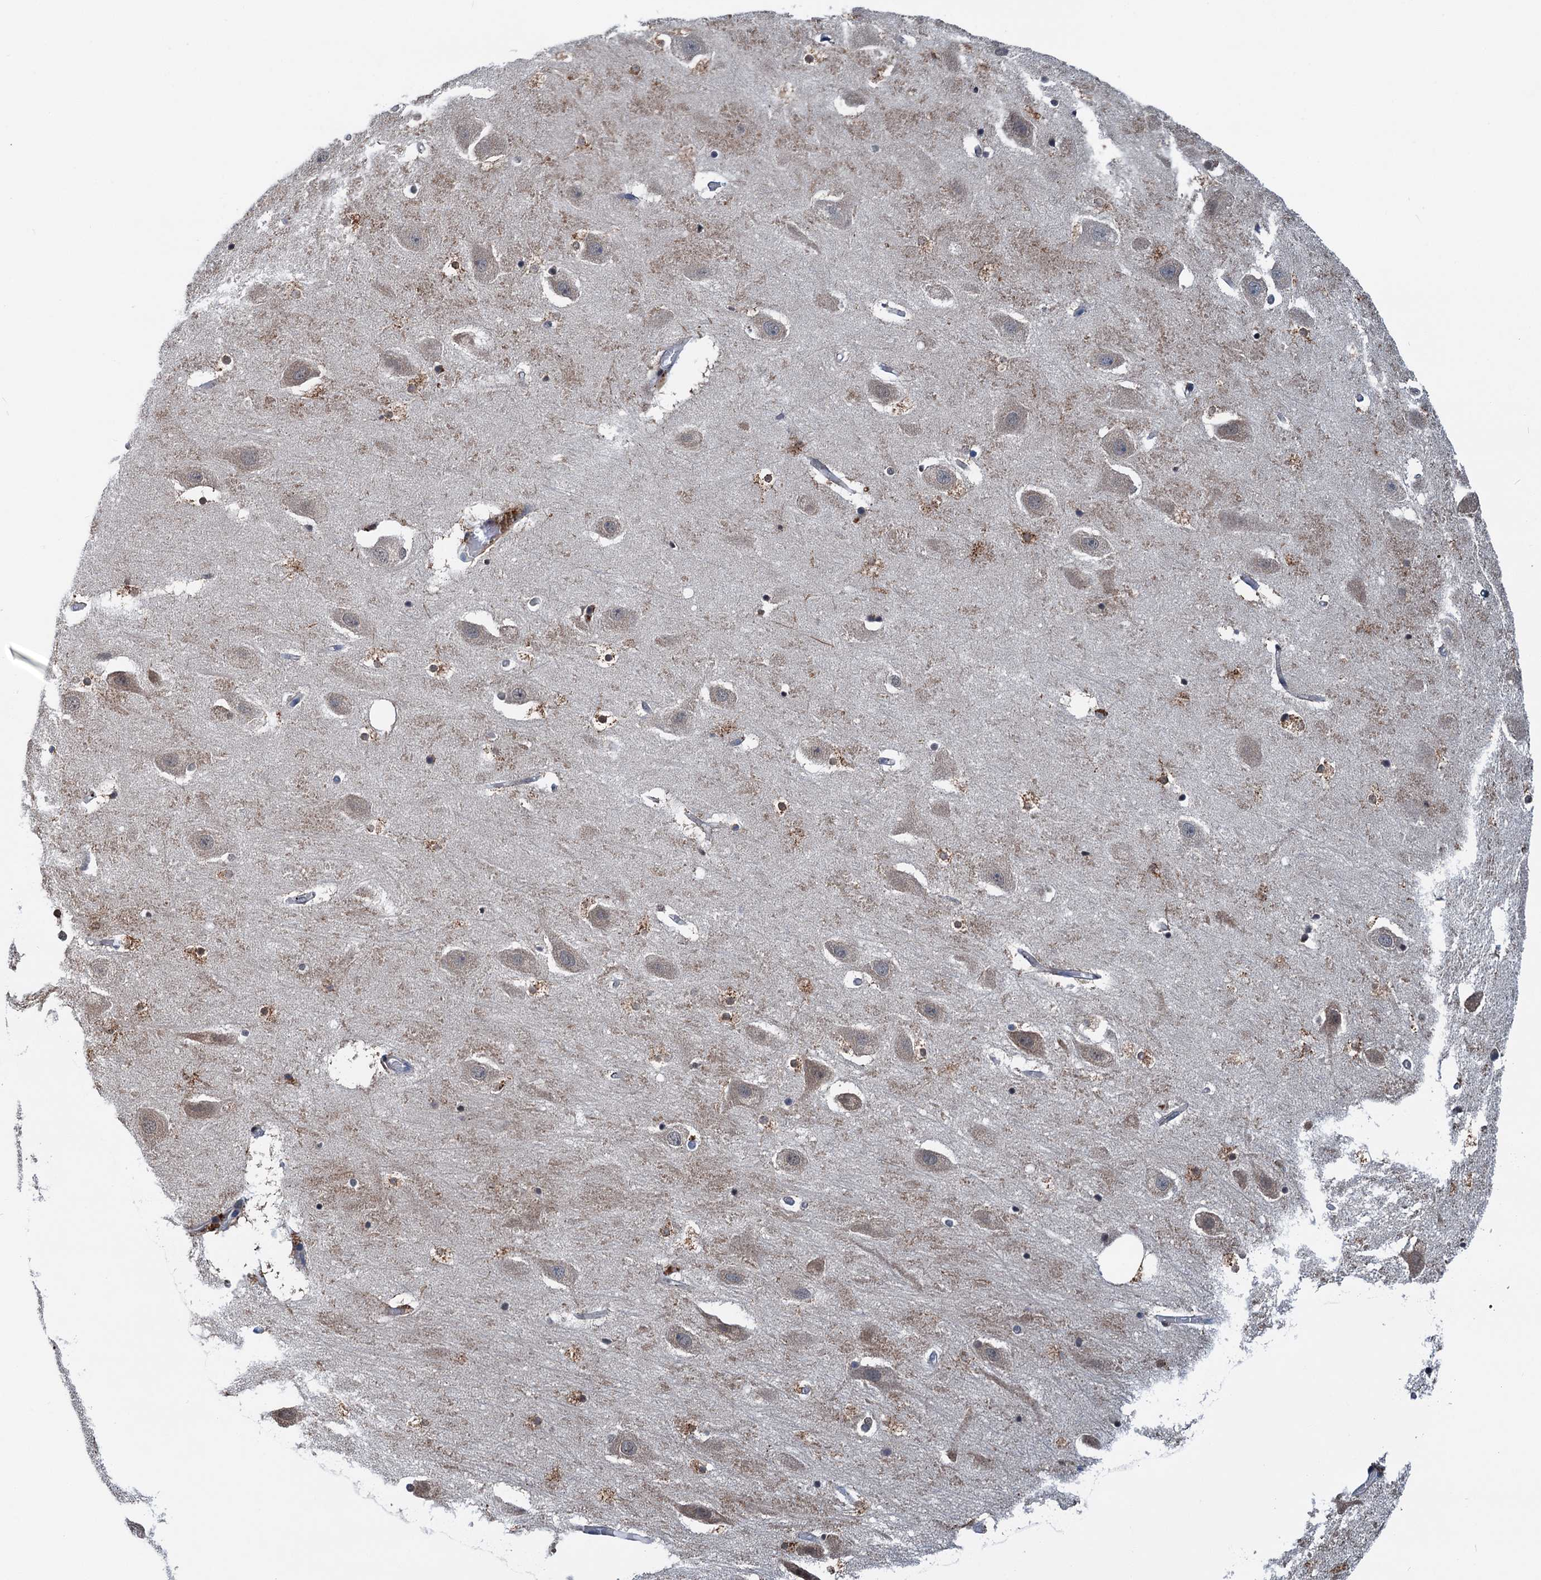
{"staining": {"intensity": "moderate", "quantity": "25%-75%", "location": "cytoplasmic/membranous"}, "tissue": "hippocampus", "cell_type": "Glial cells", "image_type": "normal", "snomed": [{"axis": "morphology", "description": "Normal tissue, NOS"}, {"axis": "topography", "description": "Hippocampus"}], "caption": "Immunohistochemical staining of unremarkable human hippocampus exhibits medium levels of moderate cytoplasmic/membranous positivity in approximately 25%-75% of glial cells.", "gene": "SHLD1", "patient": {"sex": "female", "age": 52}}